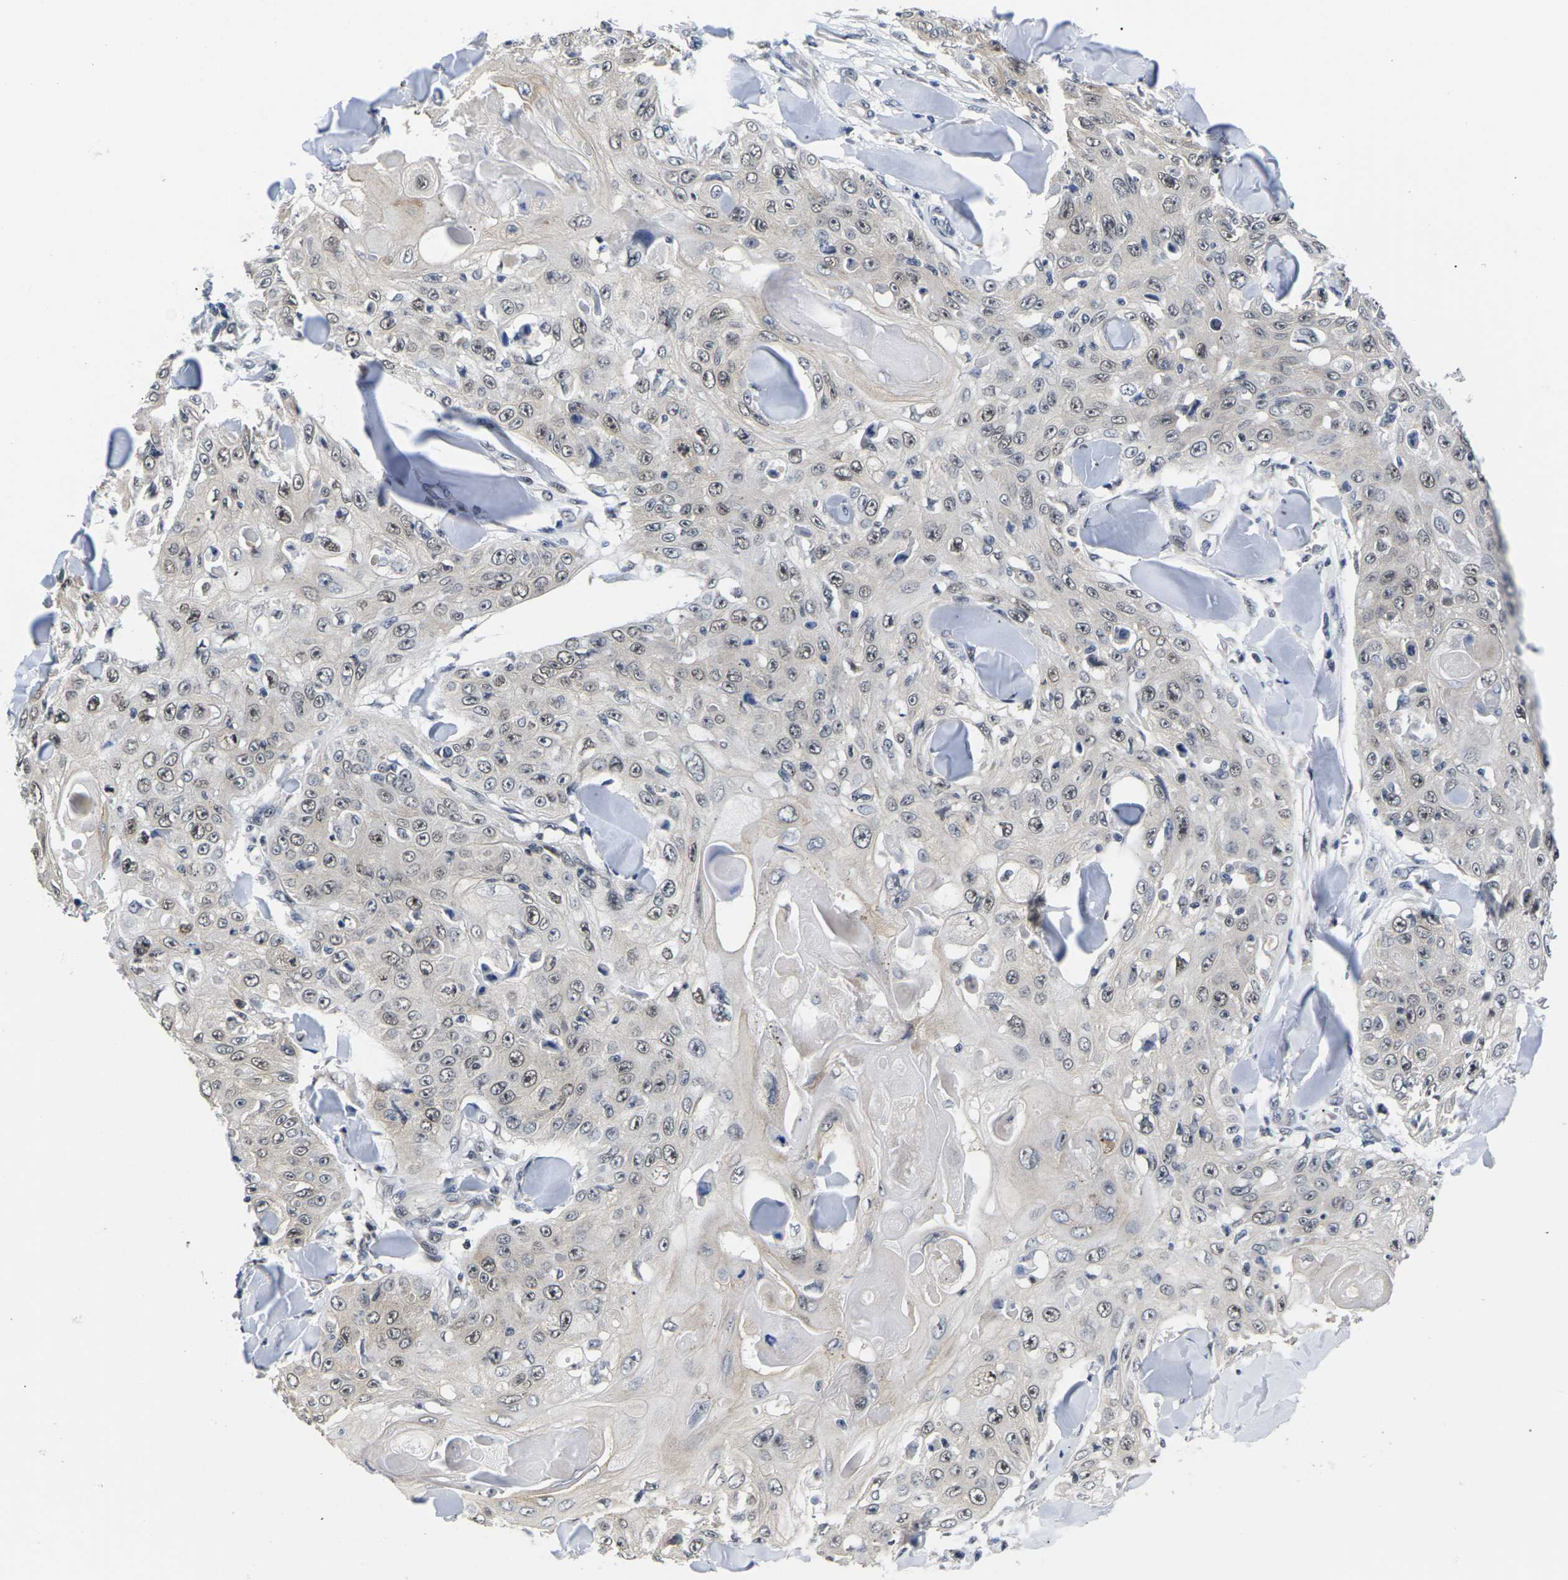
{"staining": {"intensity": "weak", "quantity": "<25%", "location": "nuclear"}, "tissue": "skin cancer", "cell_type": "Tumor cells", "image_type": "cancer", "snomed": [{"axis": "morphology", "description": "Squamous cell carcinoma, NOS"}, {"axis": "topography", "description": "Skin"}], "caption": "Skin cancer stained for a protein using IHC exhibits no positivity tumor cells.", "gene": "ST6GAL2", "patient": {"sex": "male", "age": 86}}